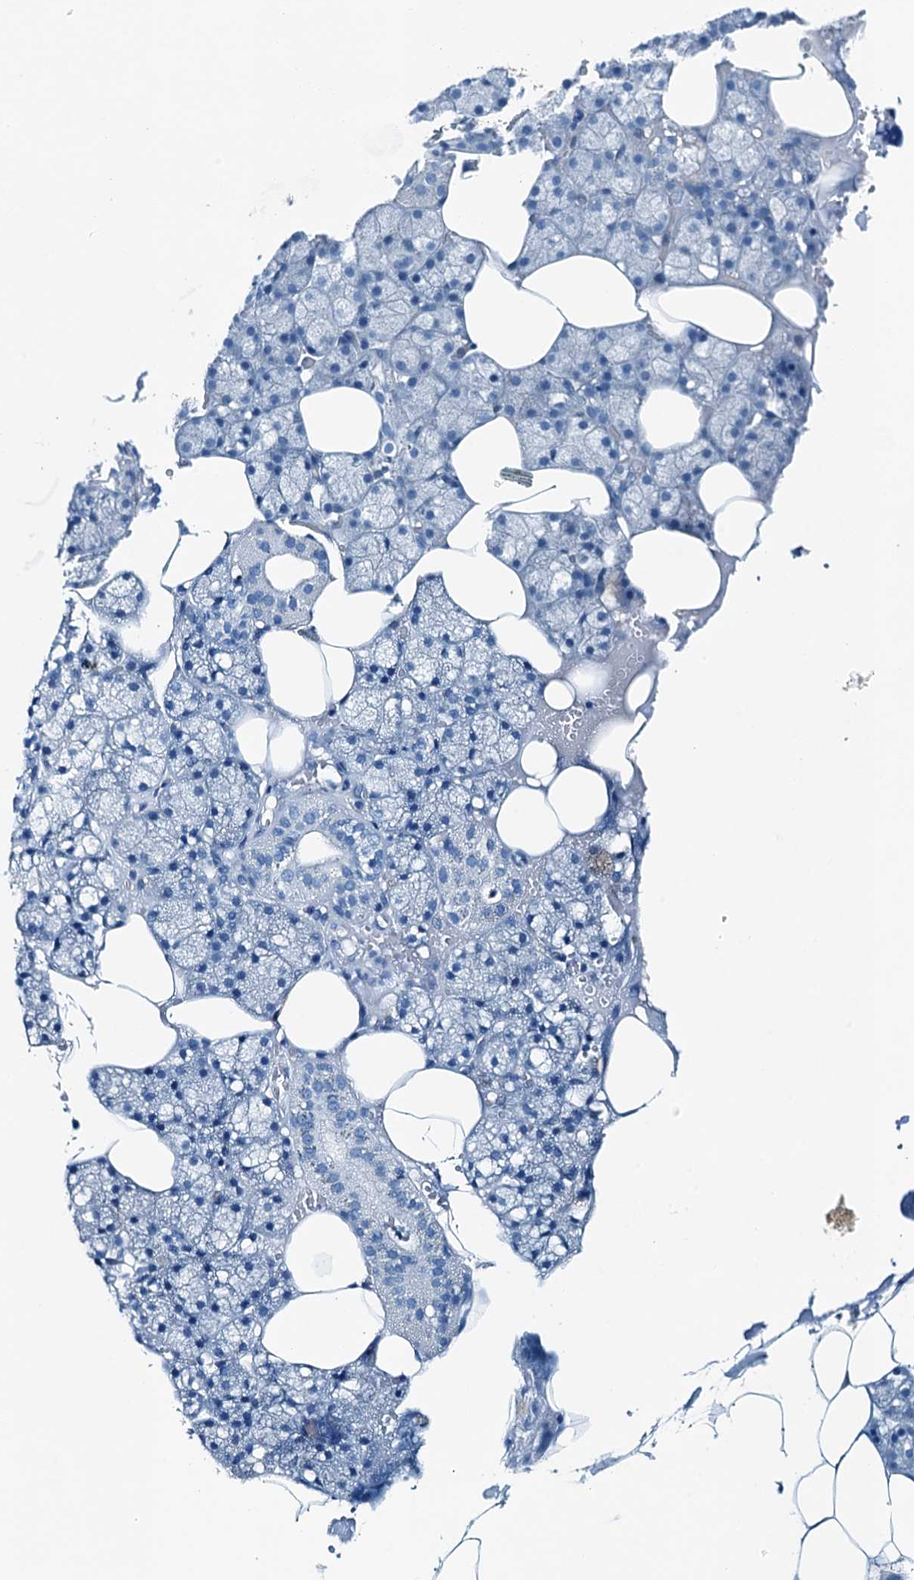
{"staining": {"intensity": "negative", "quantity": "none", "location": "none"}, "tissue": "salivary gland", "cell_type": "Glandular cells", "image_type": "normal", "snomed": [{"axis": "morphology", "description": "Normal tissue, NOS"}, {"axis": "topography", "description": "Salivary gland"}], "caption": "Salivary gland stained for a protein using immunohistochemistry reveals no positivity glandular cells.", "gene": "RAB3IL1", "patient": {"sex": "male", "age": 62}}